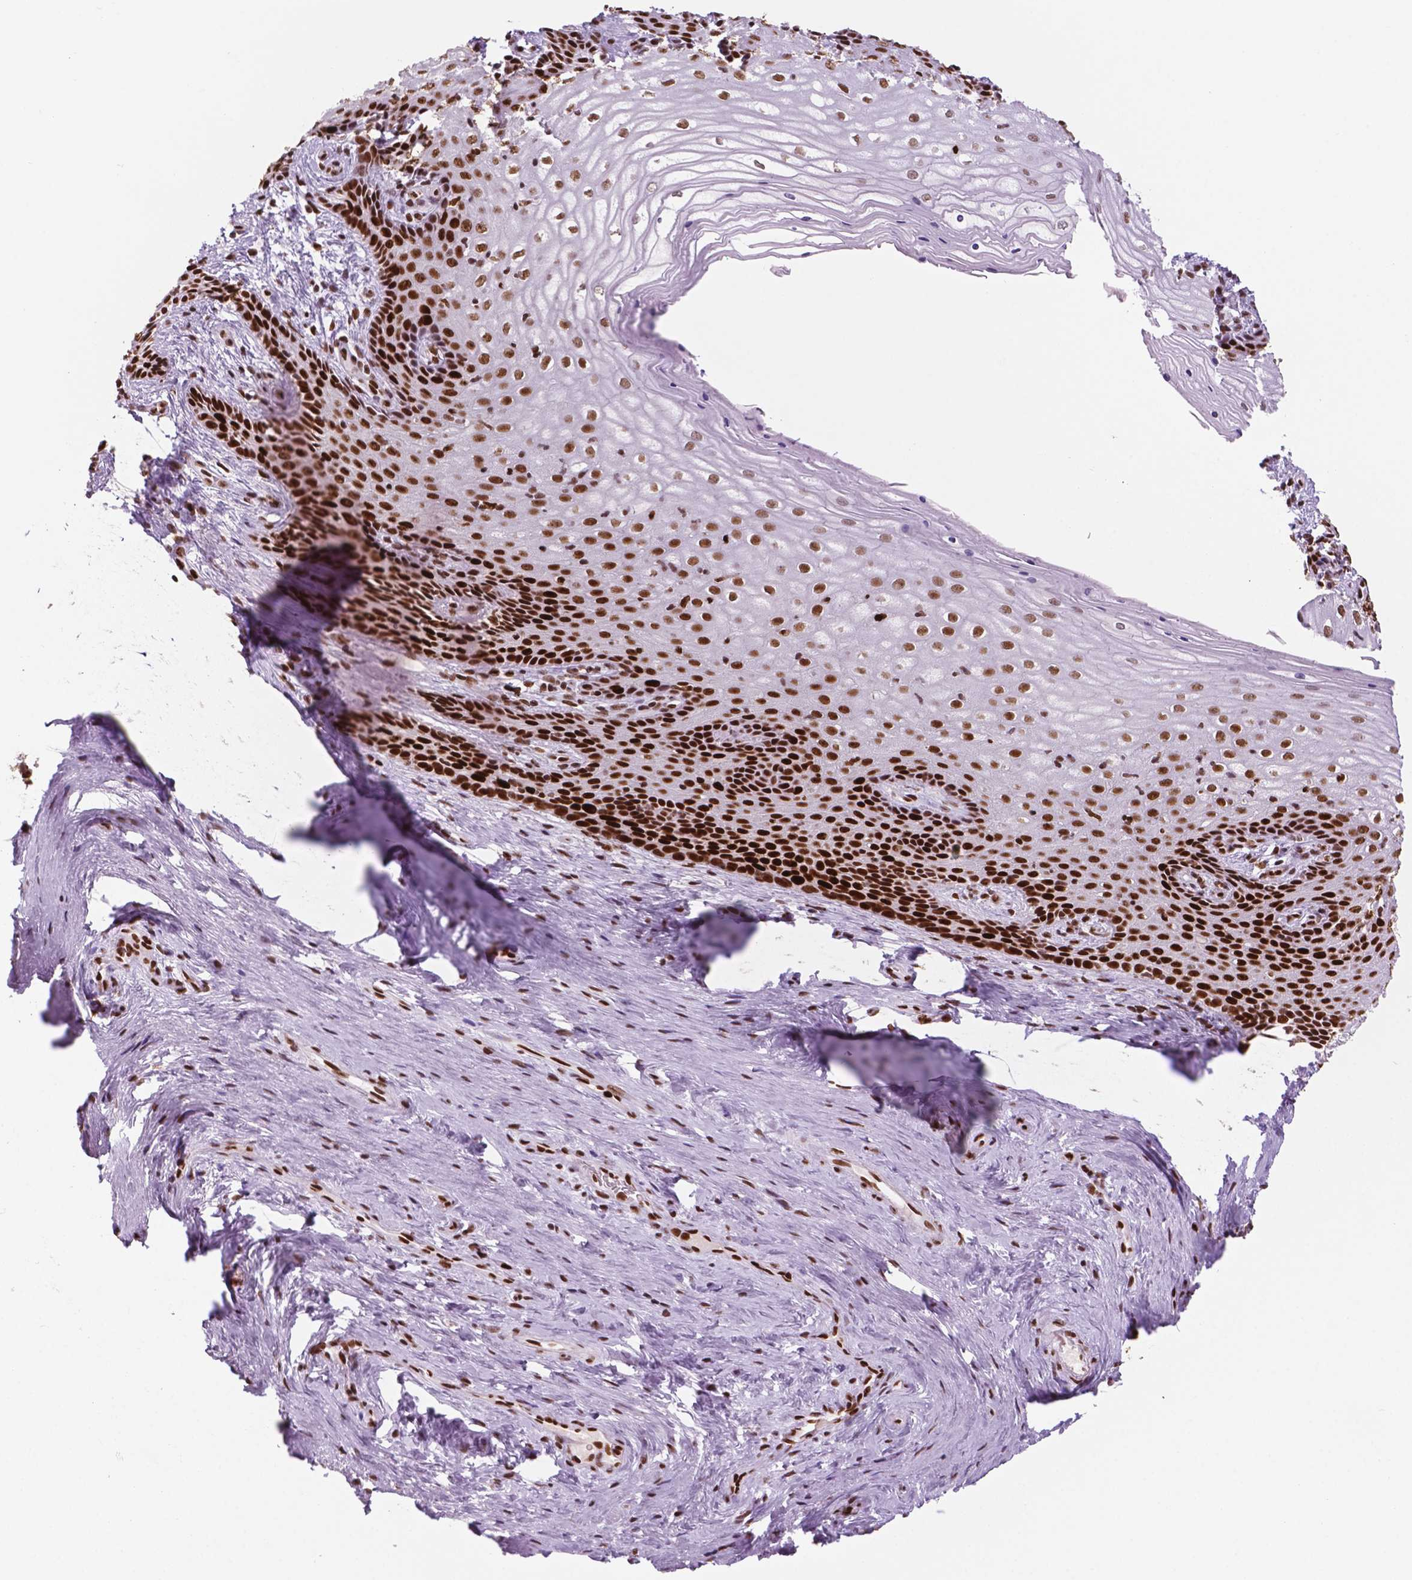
{"staining": {"intensity": "strong", "quantity": ">75%", "location": "nuclear"}, "tissue": "vagina", "cell_type": "Squamous epithelial cells", "image_type": "normal", "snomed": [{"axis": "morphology", "description": "Normal tissue, NOS"}, {"axis": "topography", "description": "Vagina"}], "caption": "Protein staining exhibits strong nuclear positivity in approximately >75% of squamous epithelial cells in normal vagina. (brown staining indicates protein expression, while blue staining denotes nuclei).", "gene": "MSH6", "patient": {"sex": "female", "age": 45}}